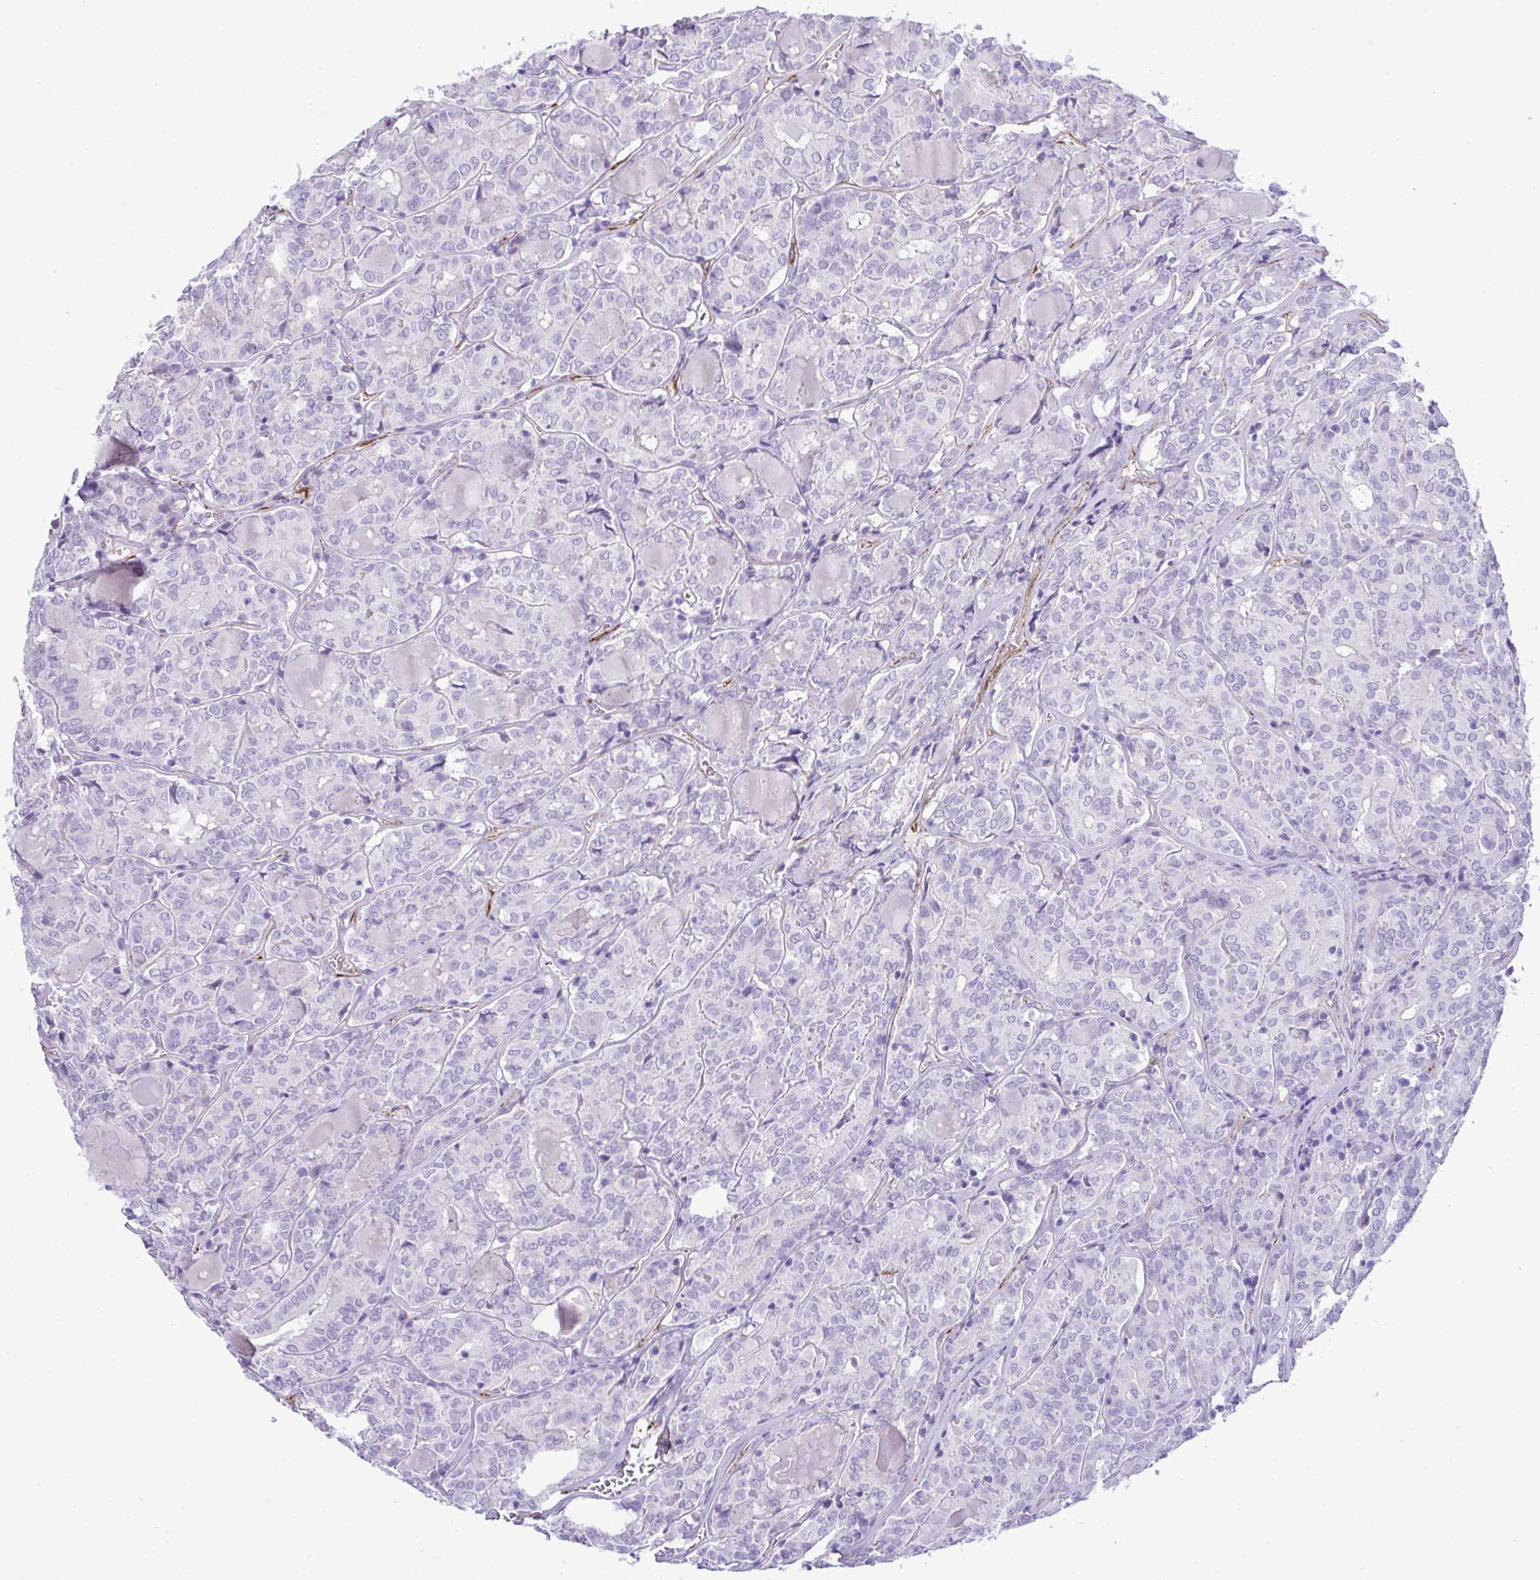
{"staining": {"intensity": "negative", "quantity": "none", "location": "none"}, "tissue": "thyroid cancer", "cell_type": "Tumor cells", "image_type": "cancer", "snomed": [{"axis": "morphology", "description": "Papillary adenocarcinoma, NOS"}, {"axis": "topography", "description": "Thyroid gland"}], "caption": "Image shows no protein staining in tumor cells of thyroid cancer tissue.", "gene": "SYNPO2L", "patient": {"sex": "female", "age": 72}}